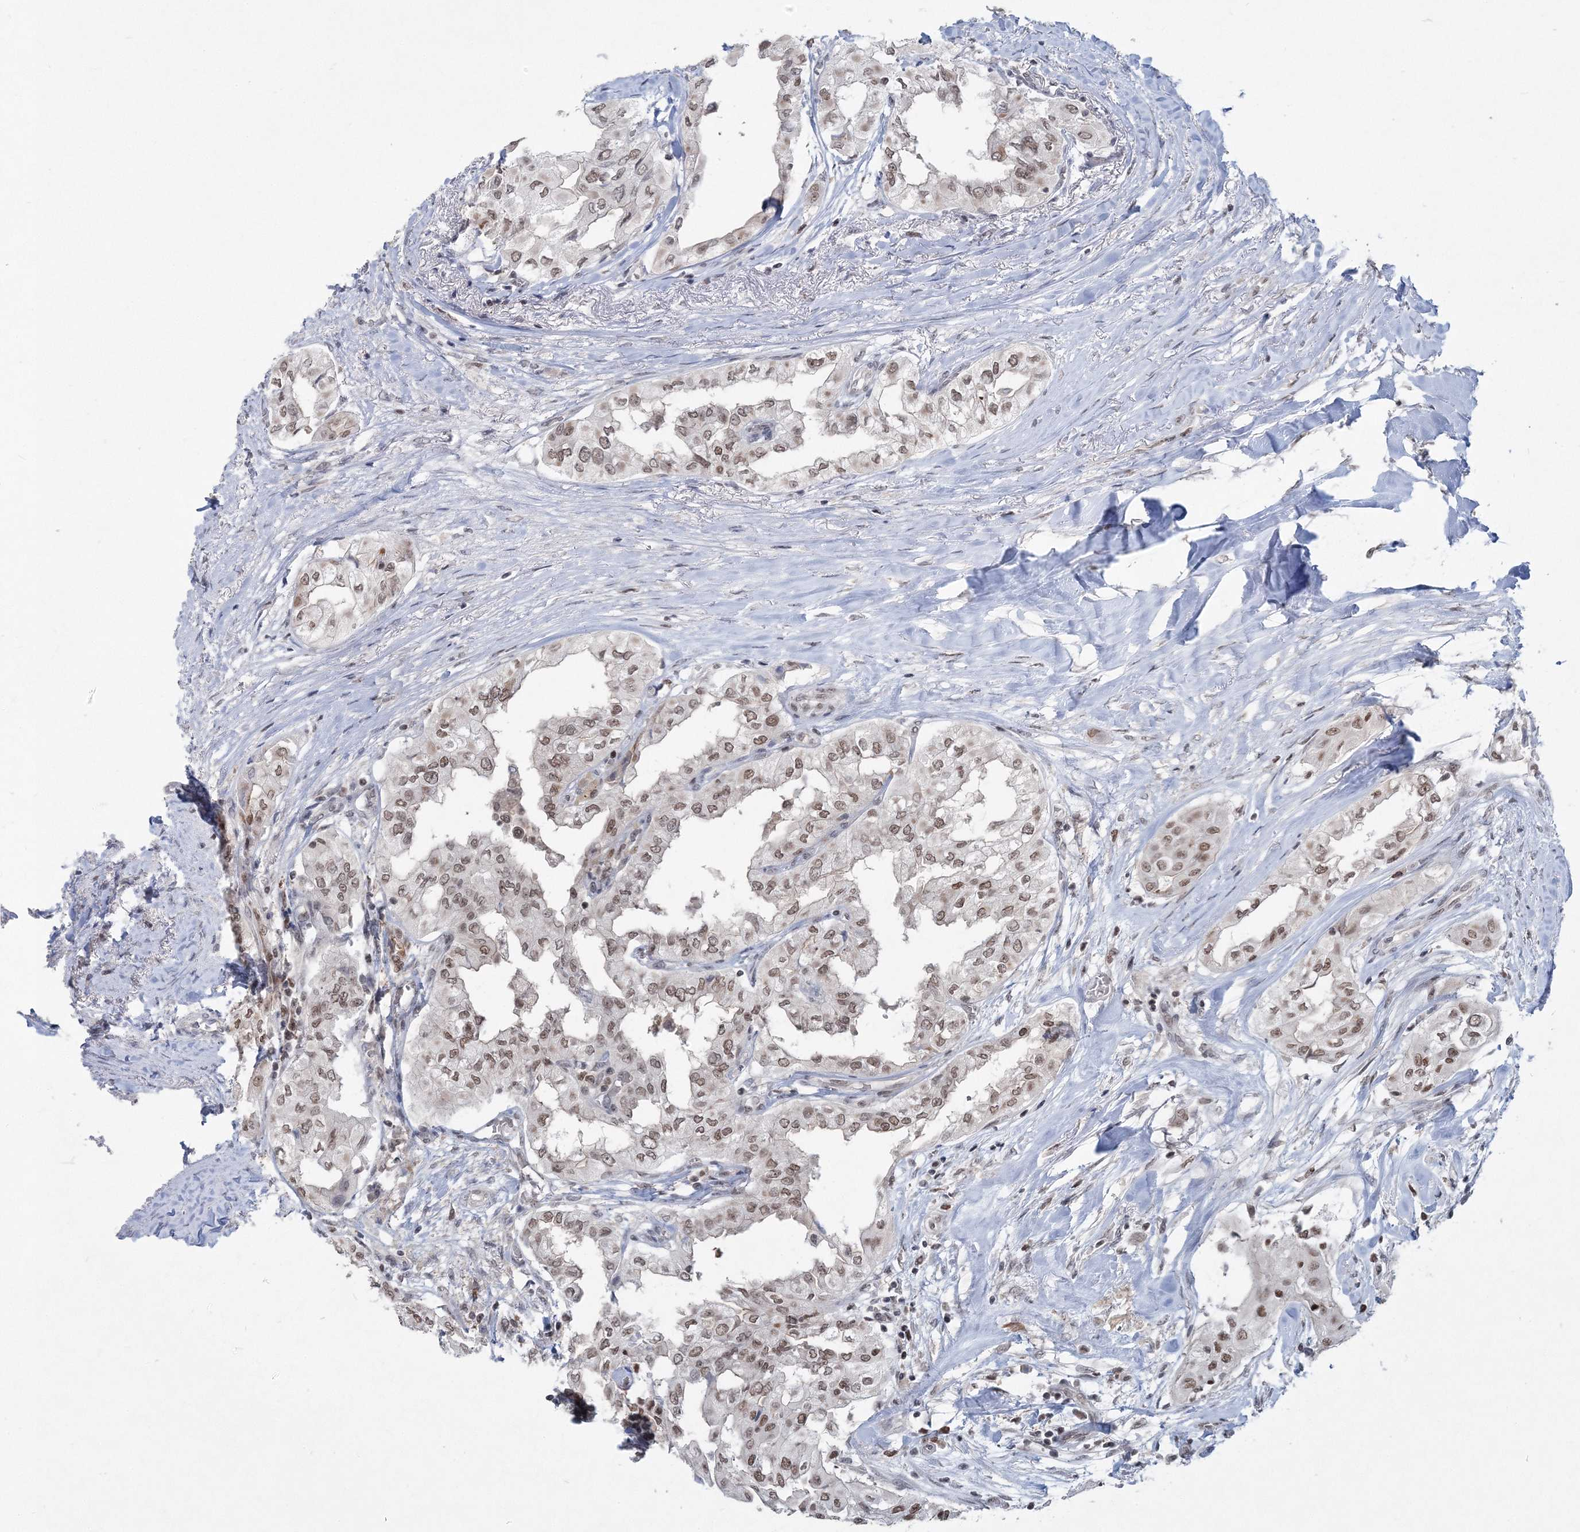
{"staining": {"intensity": "weak", "quantity": ">75%", "location": "nuclear"}, "tissue": "thyroid cancer", "cell_type": "Tumor cells", "image_type": "cancer", "snomed": [{"axis": "morphology", "description": "Papillary adenocarcinoma, NOS"}, {"axis": "topography", "description": "Thyroid gland"}], "caption": "About >75% of tumor cells in human thyroid papillary adenocarcinoma demonstrate weak nuclear protein expression as visualized by brown immunohistochemical staining.", "gene": "PDS5A", "patient": {"sex": "female", "age": 59}}